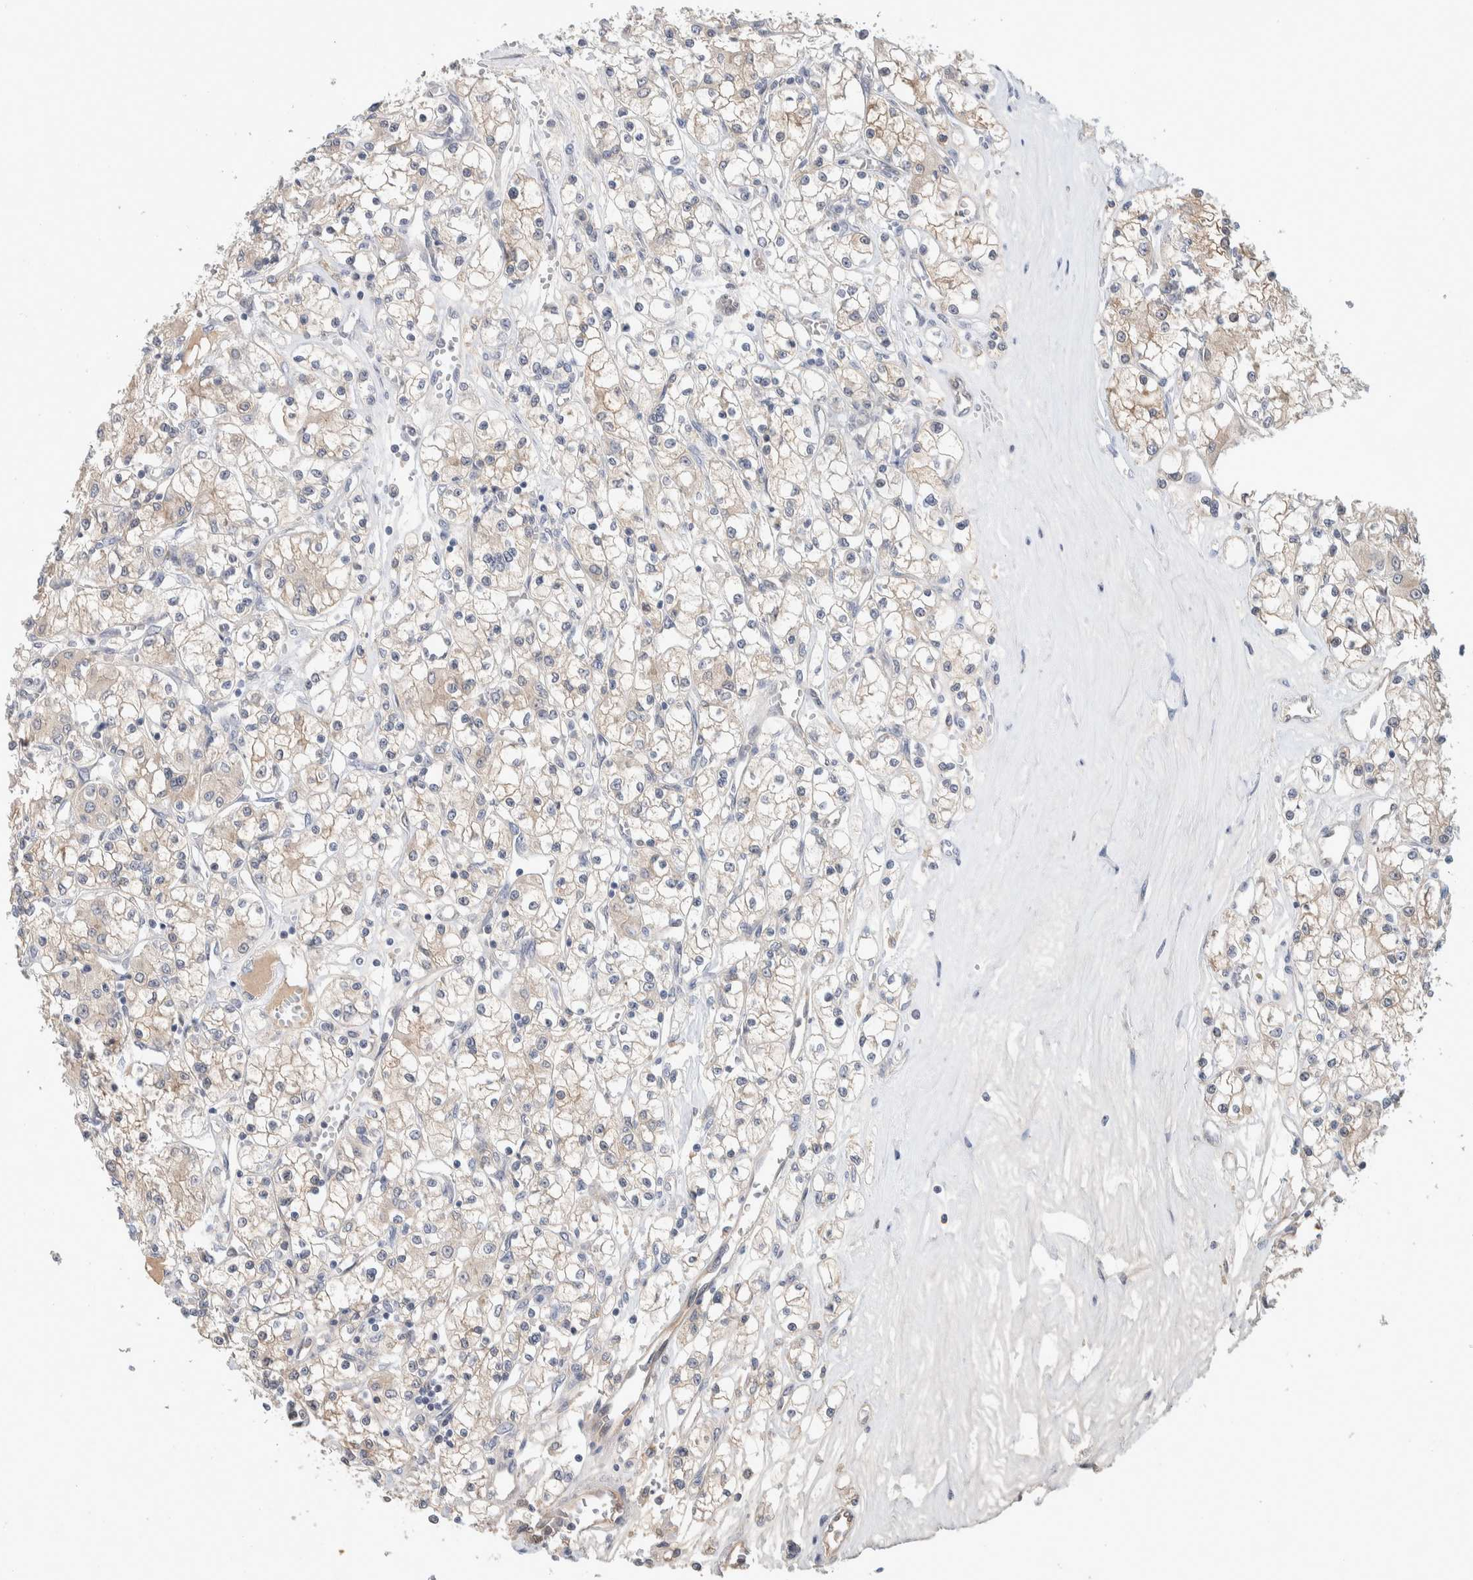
{"staining": {"intensity": "weak", "quantity": "<25%", "location": "cytoplasmic/membranous"}, "tissue": "renal cancer", "cell_type": "Tumor cells", "image_type": "cancer", "snomed": [{"axis": "morphology", "description": "Adenocarcinoma, NOS"}, {"axis": "topography", "description": "Kidney"}], "caption": "Protein analysis of renal cancer (adenocarcinoma) demonstrates no significant expression in tumor cells.", "gene": "DEPTOR", "patient": {"sex": "female", "age": 59}}